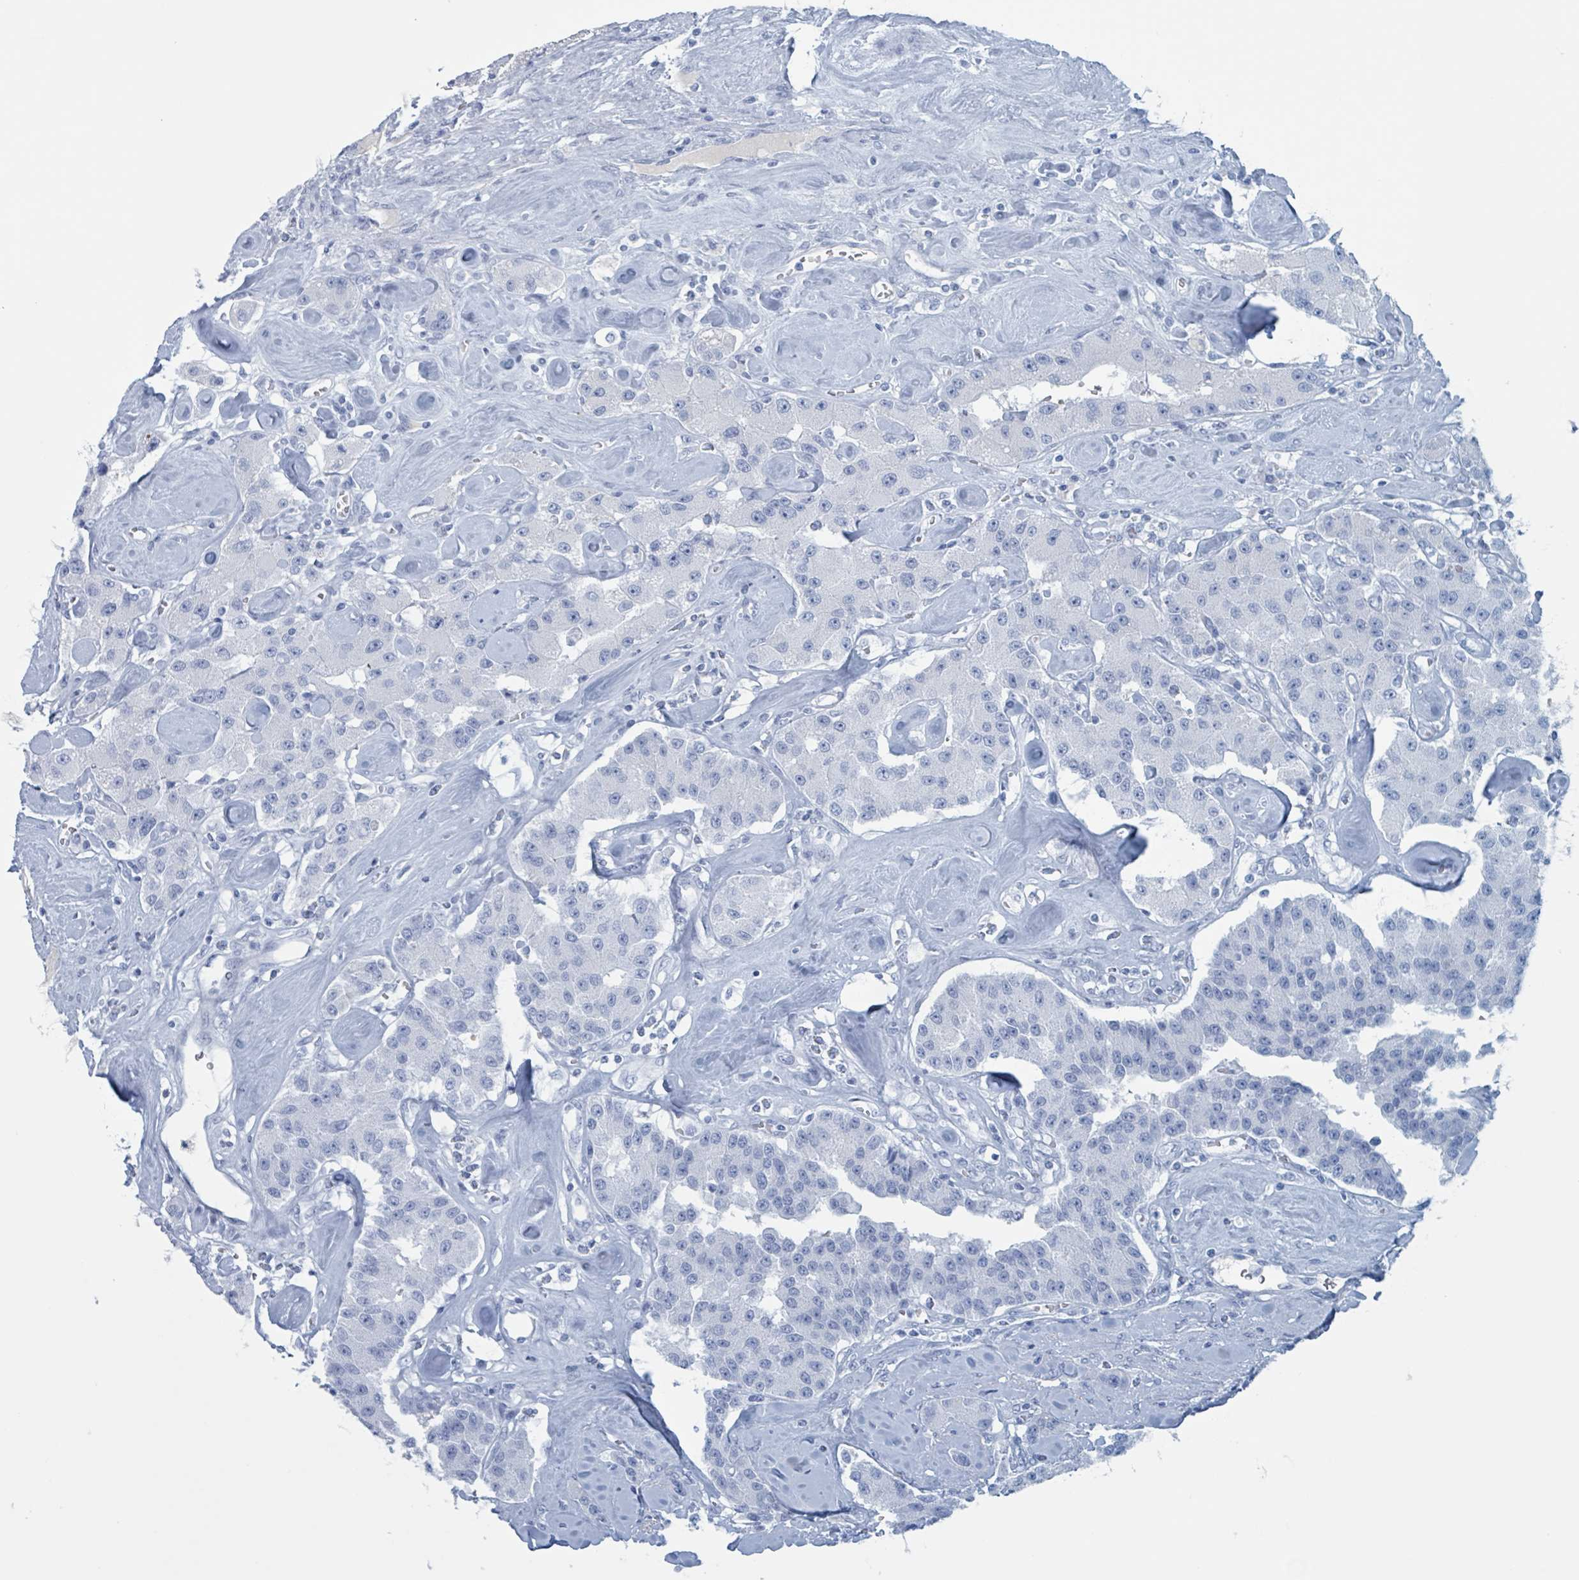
{"staining": {"intensity": "negative", "quantity": "none", "location": "none"}, "tissue": "carcinoid", "cell_type": "Tumor cells", "image_type": "cancer", "snomed": [{"axis": "morphology", "description": "Carcinoid, malignant, NOS"}, {"axis": "topography", "description": "Pancreas"}], "caption": "Immunohistochemistry (IHC) of malignant carcinoid displays no positivity in tumor cells. (DAB immunohistochemistry, high magnification).", "gene": "KLK4", "patient": {"sex": "male", "age": 41}}